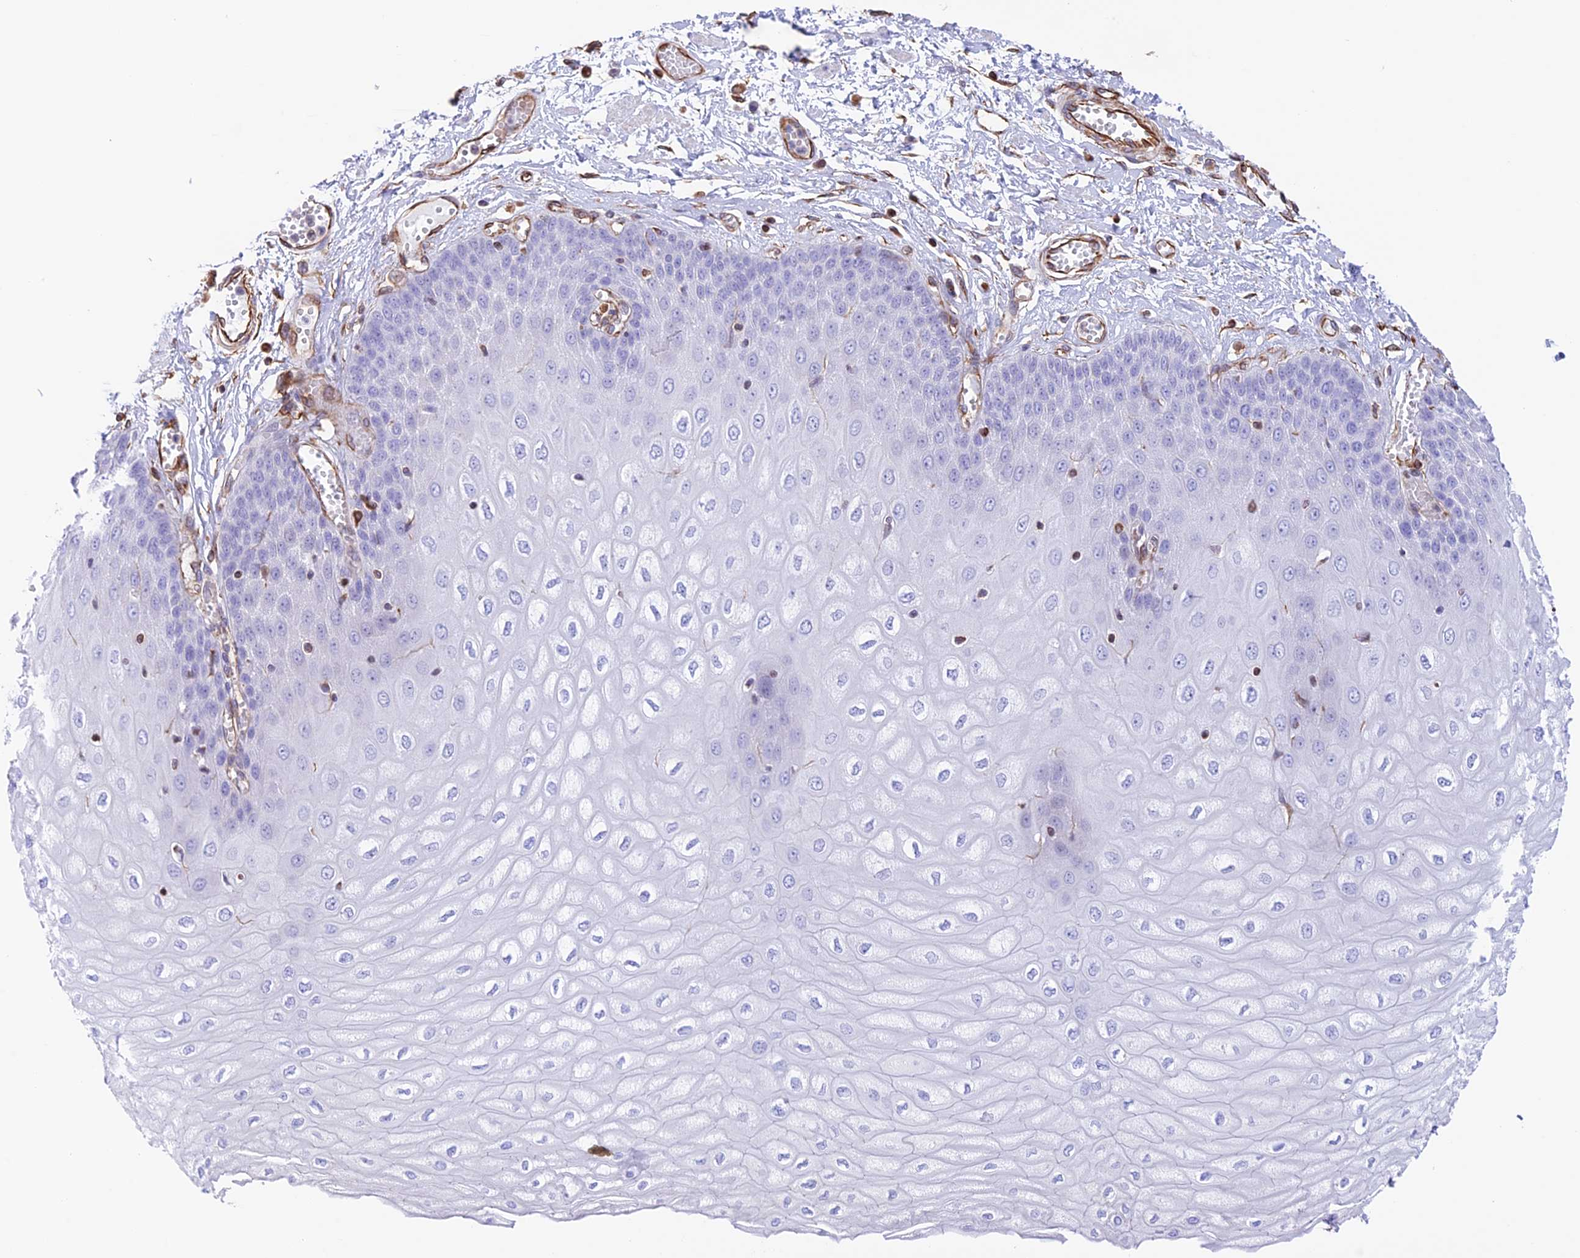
{"staining": {"intensity": "negative", "quantity": "none", "location": "none"}, "tissue": "esophagus", "cell_type": "Squamous epithelial cells", "image_type": "normal", "snomed": [{"axis": "morphology", "description": "Normal tissue, NOS"}, {"axis": "topography", "description": "Esophagus"}], "caption": "Immunohistochemical staining of benign human esophagus displays no significant positivity in squamous epithelial cells.", "gene": "ZNF652", "patient": {"sex": "male", "age": 60}}